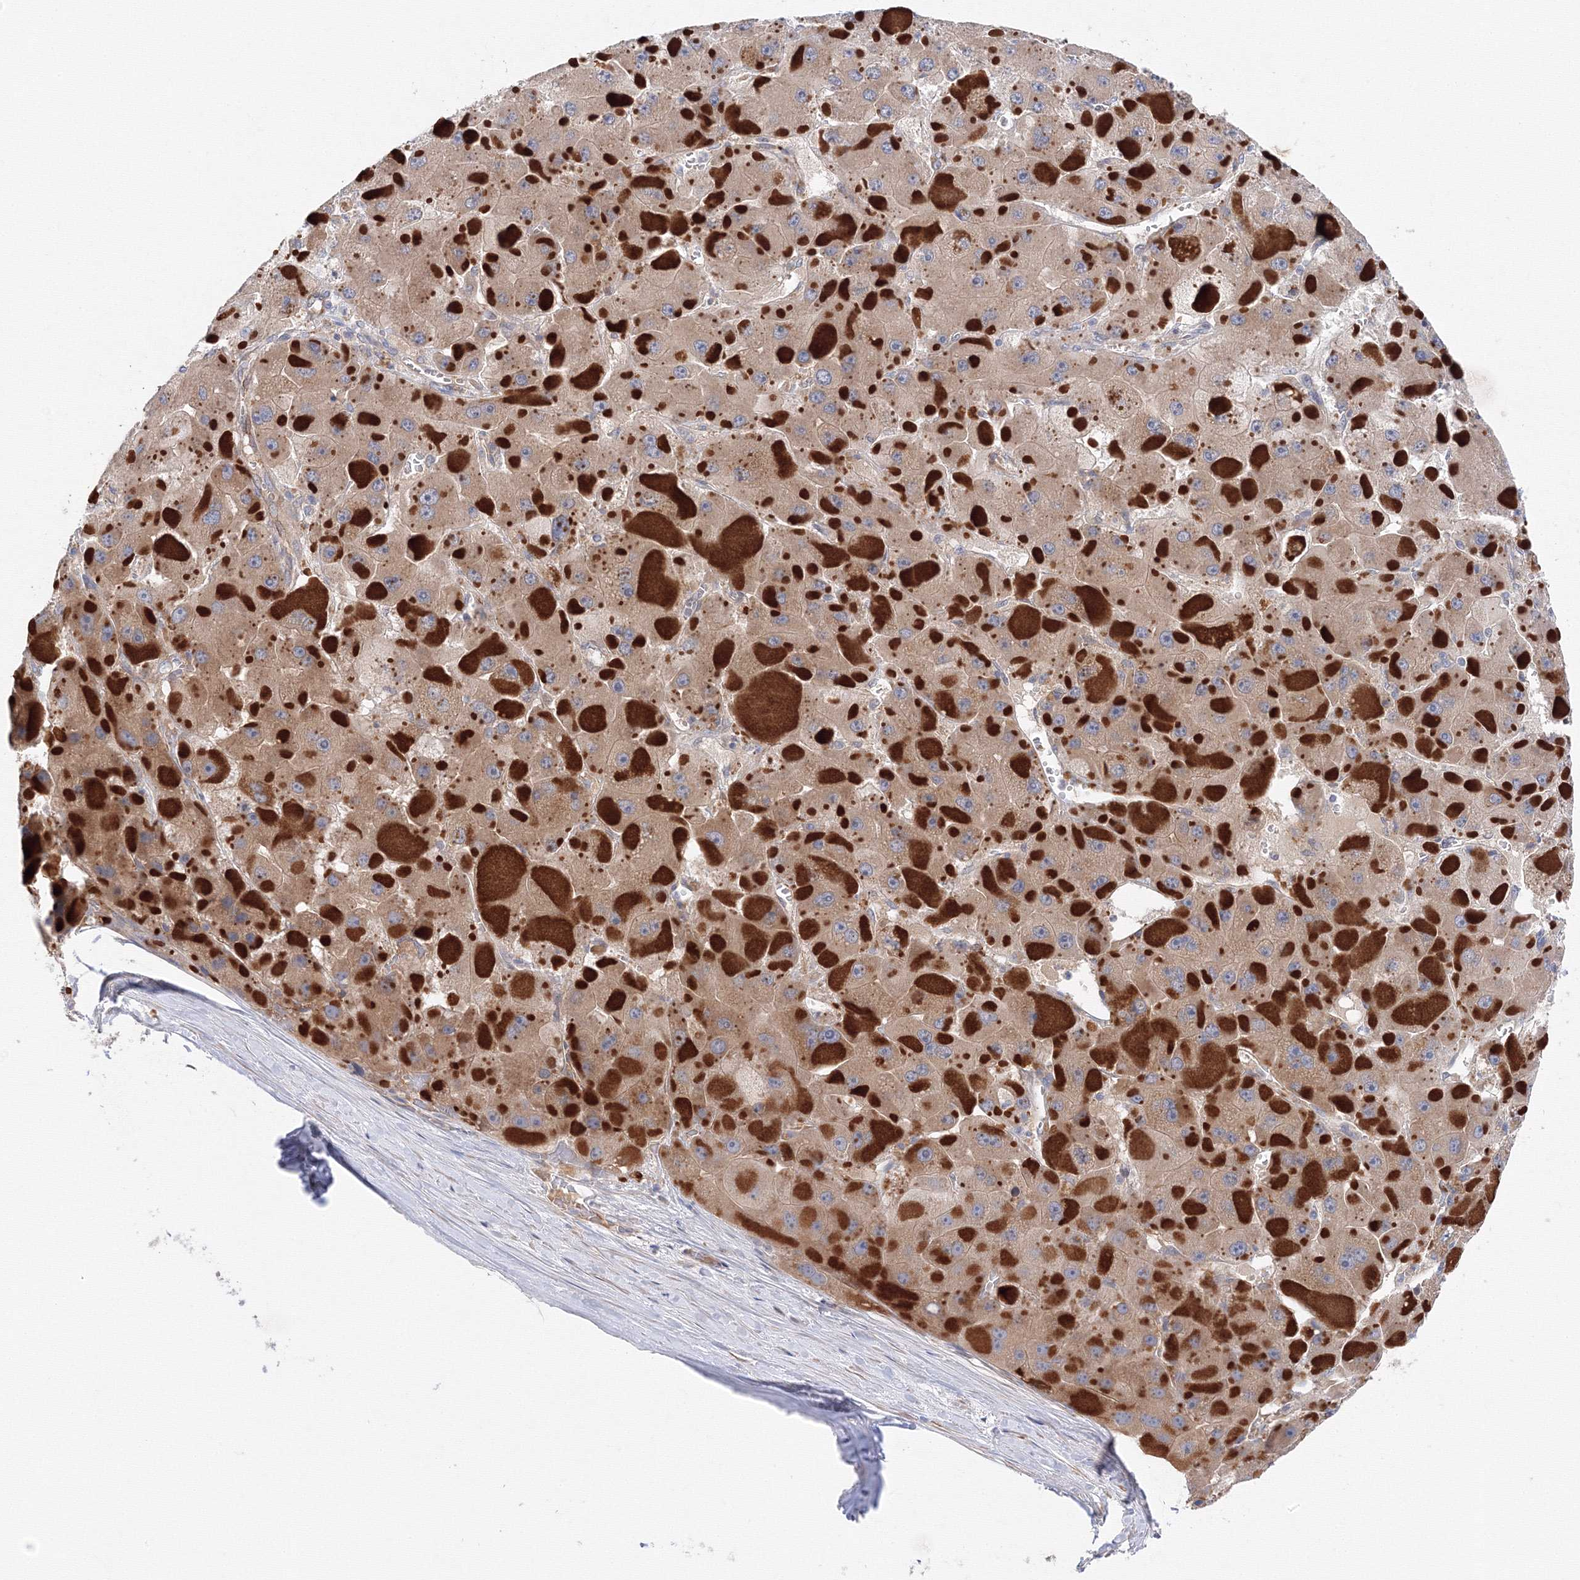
{"staining": {"intensity": "negative", "quantity": "none", "location": "none"}, "tissue": "liver cancer", "cell_type": "Tumor cells", "image_type": "cancer", "snomed": [{"axis": "morphology", "description": "Carcinoma, Hepatocellular, NOS"}, {"axis": "topography", "description": "Liver"}], "caption": "High power microscopy photomicrograph of an immunohistochemistry histopathology image of liver hepatocellular carcinoma, revealing no significant staining in tumor cells. (Brightfield microscopy of DAB immunohistochemistry at high magnification).", "gene": "DIS3L2", "patient": {"sex": "female", "age": 73}}